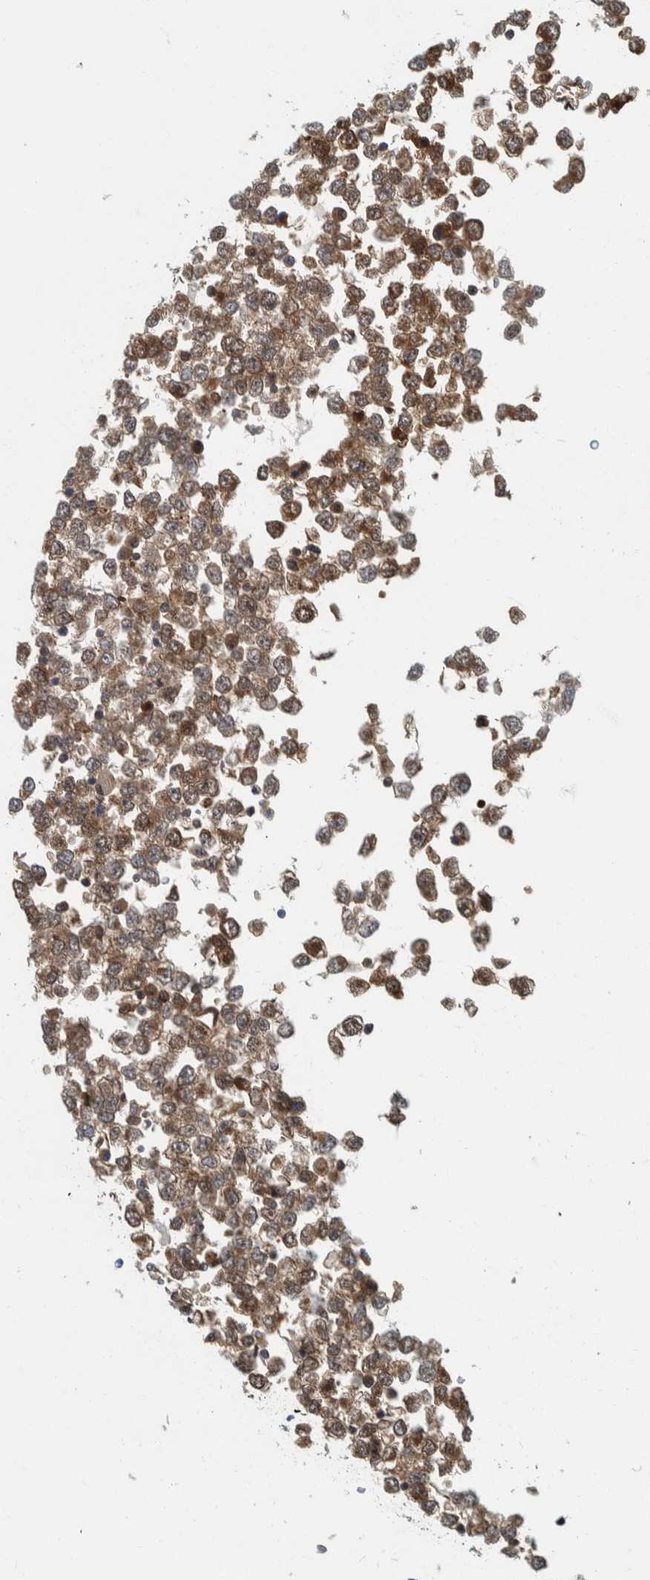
{"staining": {"intensity": "moderate", "quantity": ">75%", "location": "cytoplasmic/membranous,nuclear"}, "tissue": "testis cancer", "cell_type": "Tumor cells", "image_type": "cancer", "snomed": [{"axis": "morphology", "description": "Seminoma, NOS"}, {"axis": "topography", "description": "Testis"}], "caption": "Protein analysis of testis cancer tissue exhibits moderate cytoplasmic/membranous and nuclear positivity in approximately >75% of tumor cells.", "gene": "COPS3", "patient": {"sex": "male", "age": 65}}